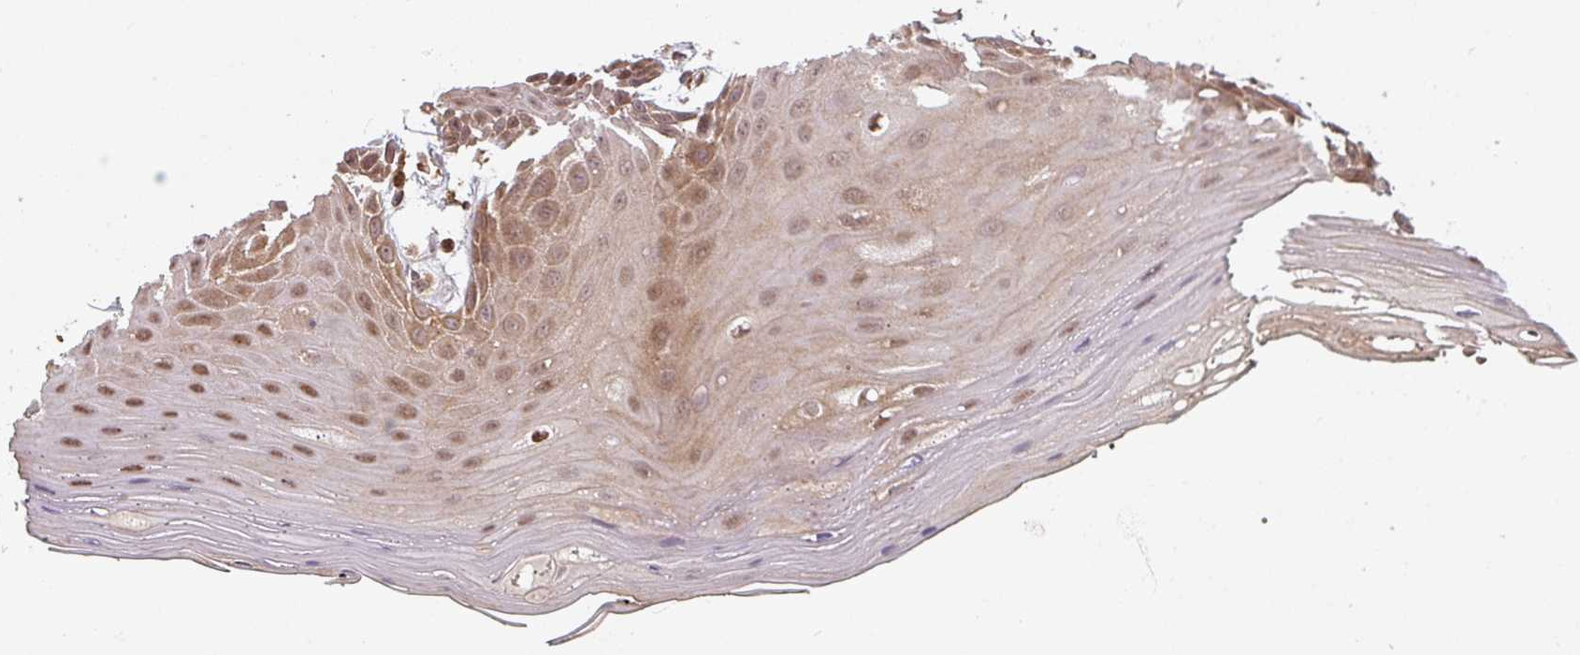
{"staining": {"intensity": "moderate", "quantity": ">75%", "location": "cytoplasmic/membranous,nuclear"}, "tissue": "oral mucosa", "cell_type": "Squamous epithelial cells", "image_type": "normal", "snomed": [{"axis": "morphology", "description": "Normal tissue, NOS"}, {"axis": "topography", "description": "Oral tissue"}, {"axis": "topography", "description": "Tounge, NOS"}], "caption": "IHC staining of normal oral mucosa, which shows medium levels of moderate cytoplasmic/membranous,nuclear positivity in approximately >75% of squamous epithelial cells indicating moderate cytoplasmic/membranous,nuclear protein staining. The staining was performed using DAB (3,3'-diaminobenzidine) (brown) for protein detection and nuclei were counterstained in hematoxylin (blue).", "gene": "EID1", "patient": {"sex": "female", "age": 59}}